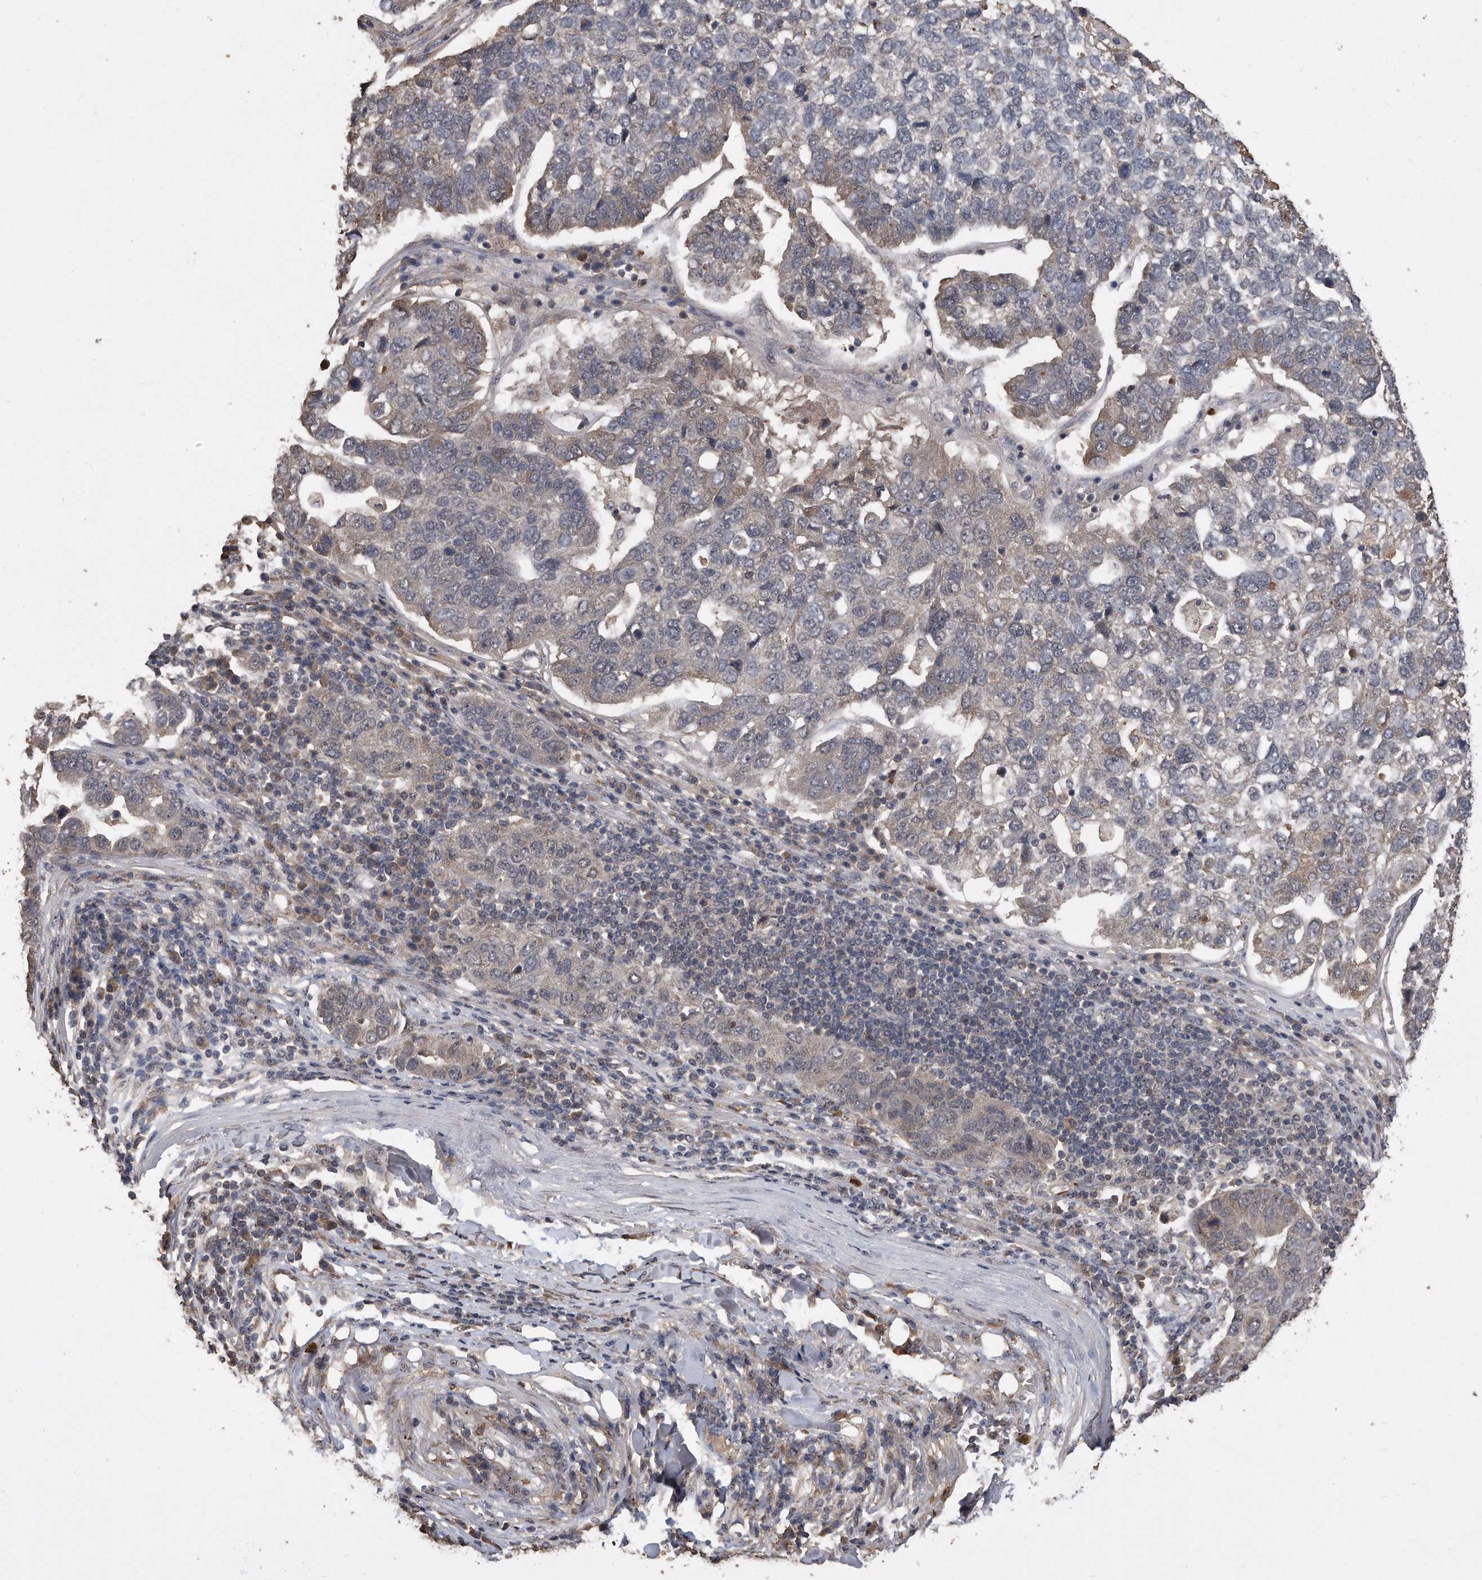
{"staining": {"intensity": "weak", "quantity": "<25%", "location": "cytoplasmic/membranous"}, "tissue": "pancreatic cancer", "cell_type": "Tumor cells", "image_type": "cancer", "snomed": [{"axis": "morphology", "description": "Adenocarcinoma, NOS"}, {"axis": "topography", "description": "Pancreas"}], "caption": "The micrograph displays no staining of tumor cells in adenocarcinoma (pancreatic).", "gene": "PELO", "patient": {"sex": "female", "age": 61}}